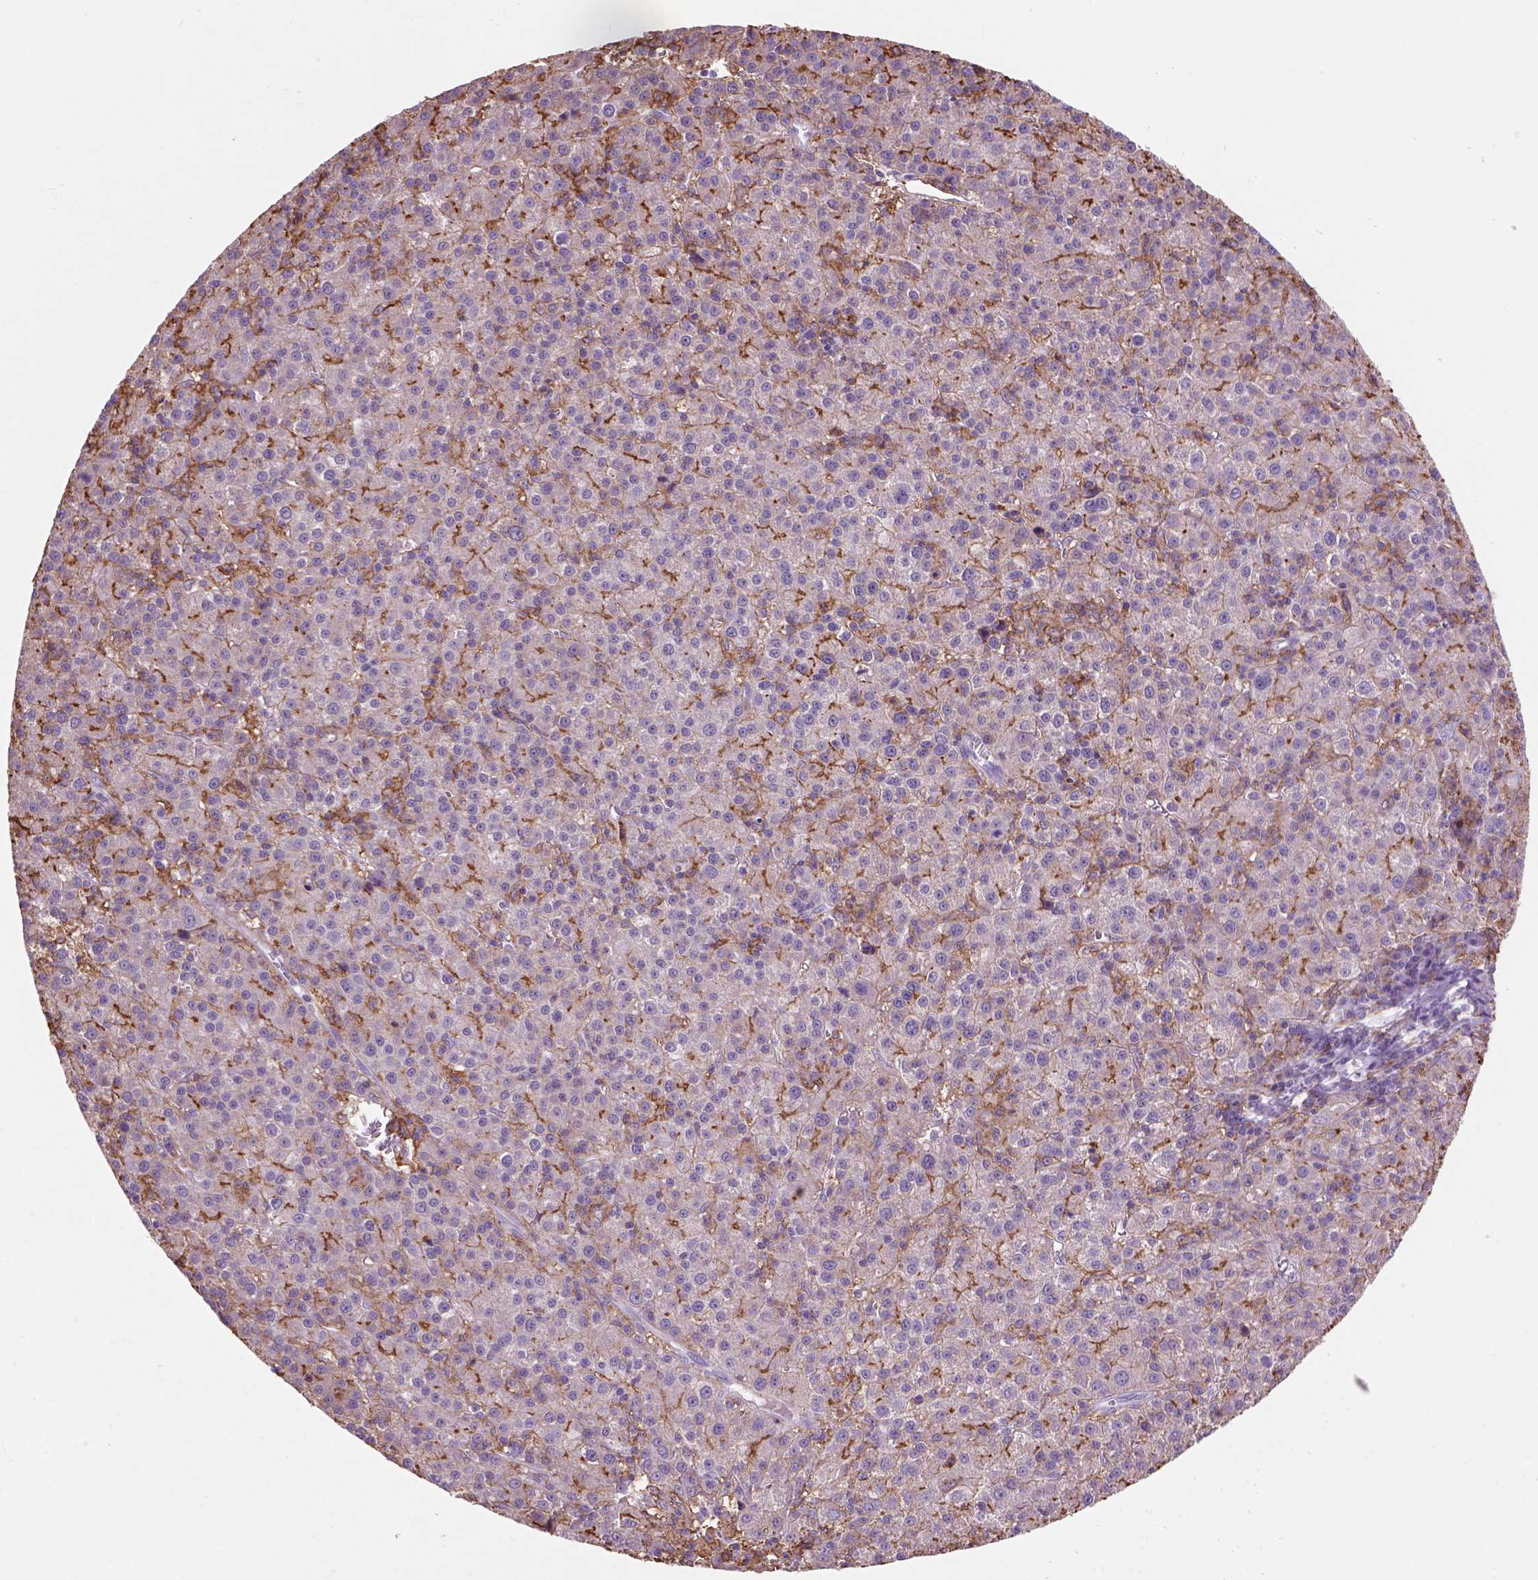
{"staining": {"intensity": "negative", "quantity": "none", "location": "none"}, "tissue": "liver cancer", "cell_type": "Tumor cells", "image_type": "cancer", "snomed": [{"axis": "morphology", "description": "Carcinoma, Hepatocellular, NOS"}, {"axis": "topography", "description": "Liver"}], "caption": "An IHC histopathology image of liver cancer (hepatocellular carcinoma) is shown. There is no staining in tumor cells of liver cancer (hepatocellular carcinoma).", "gene": "CD14", "patient": {"sex": "female", "age": 60}}